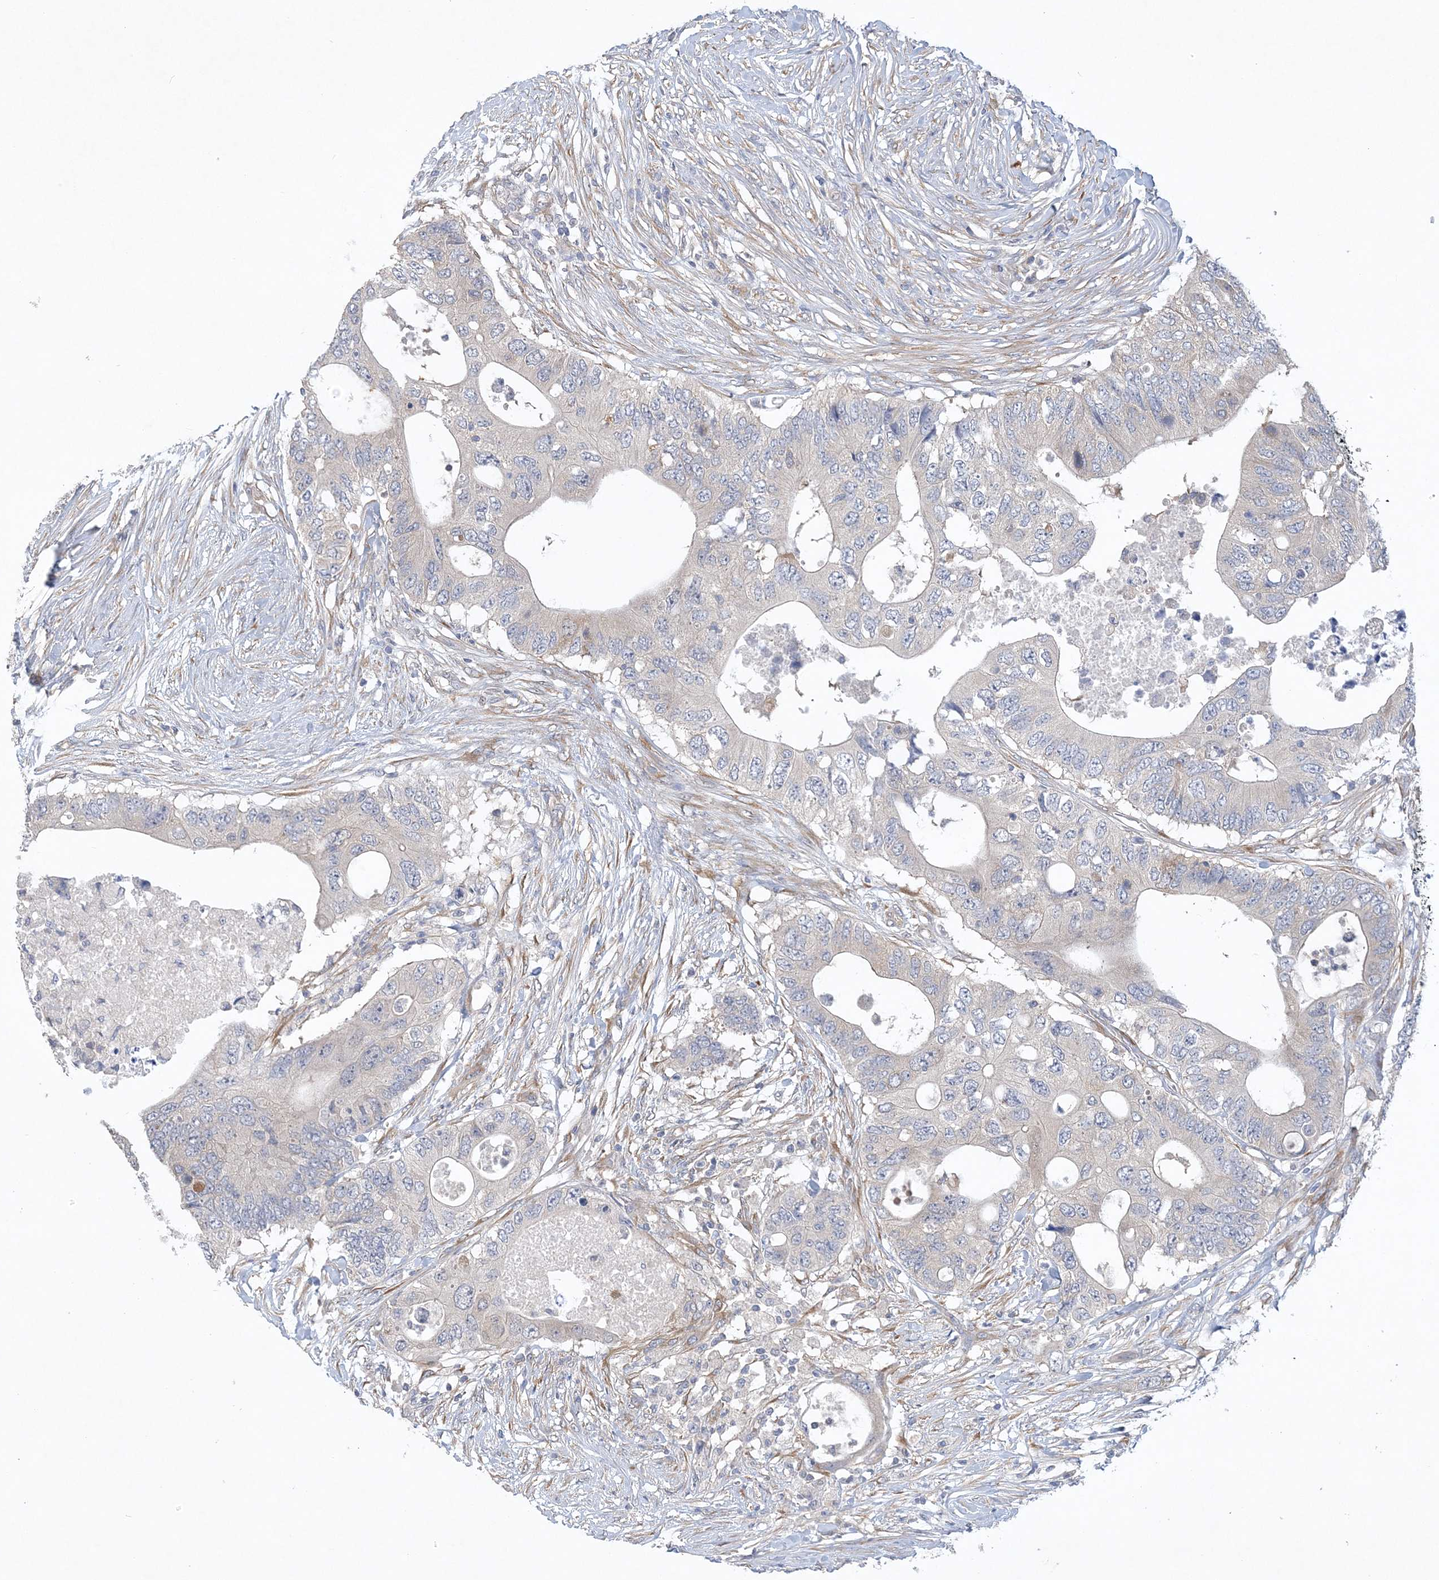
{"staining": {"intensity": "negative", "quantity": "none", "location": "none"}, "tissue": "colorectal cancer", "cell_type": "Tumor cells", "image_type": "cancer", "snomed": [{"axis": "morphology", "description": "Adenocarcinoma, NOS"}, {"axis": "topography", "description": "Colon"}], "caption": "High magnification brightfield microscopy of adenocarcinoma (colorectal) stained with DAB (brown) and counterstained with hematoxylin (blue): tumor cells show no significant staining. (DAB (3,3'-diaminobenzidine) immunohistochemistry (IHC) visualized using brightfield microscopy, high magnification).", "gene": "MAP4K5", "patient": {"sex": "male", "age": 71}}